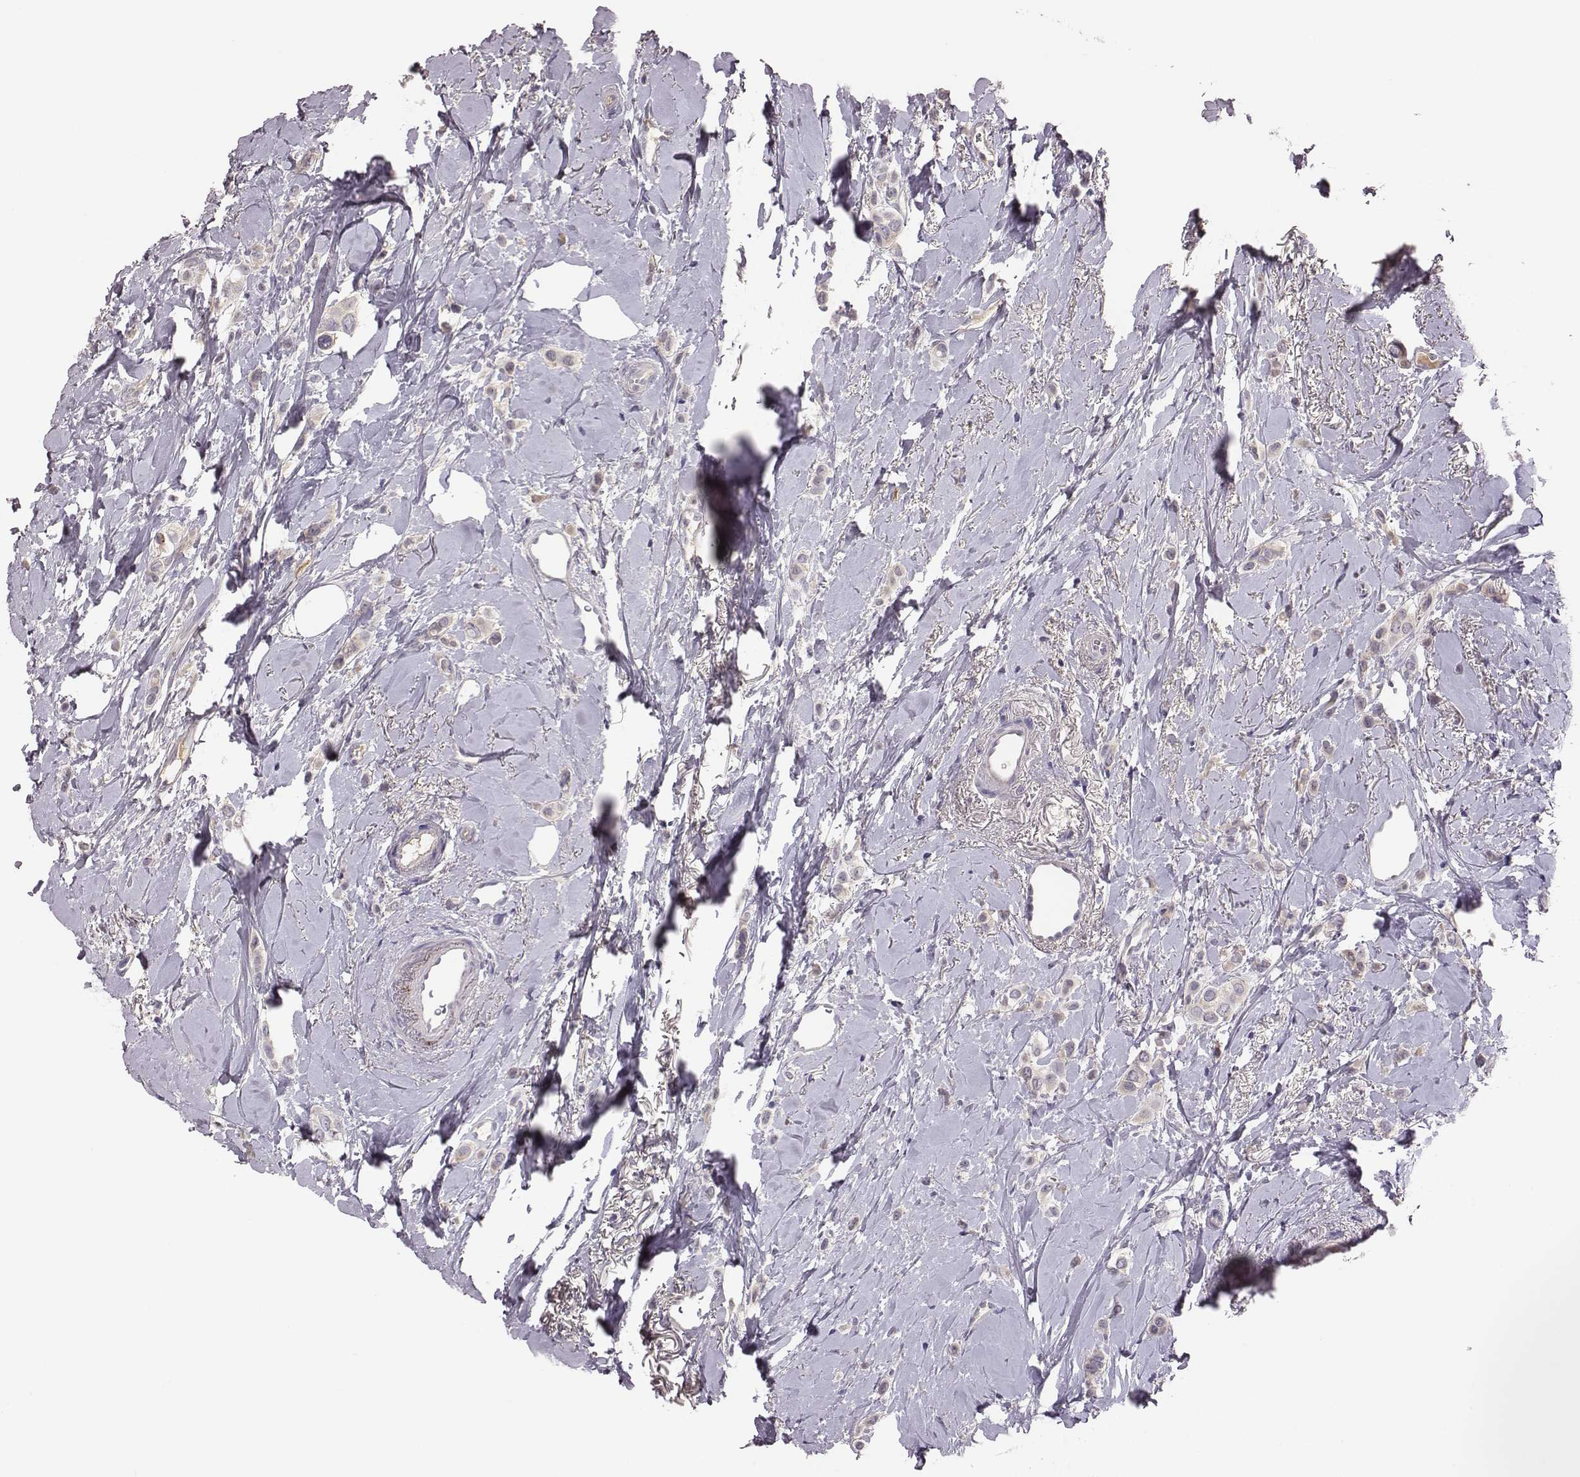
{"staining": {"intensity": "negative", "quantity": "none", "location": "none"}, "tissue": "breast cancer", "cell_type": "Tumor cells", "image_type": "cancer", "snomed": [{"axis": "morphology", "description": "Lobular carcinoma"}, {"axis": "topography", "description": "Breast"}], "caption": "A histopathology image of human breast cancer (lobular carcinoma) is negative for staining in tumor cells.", "gene": "KMO", "patient": {"sex": "female", "age": 66}}